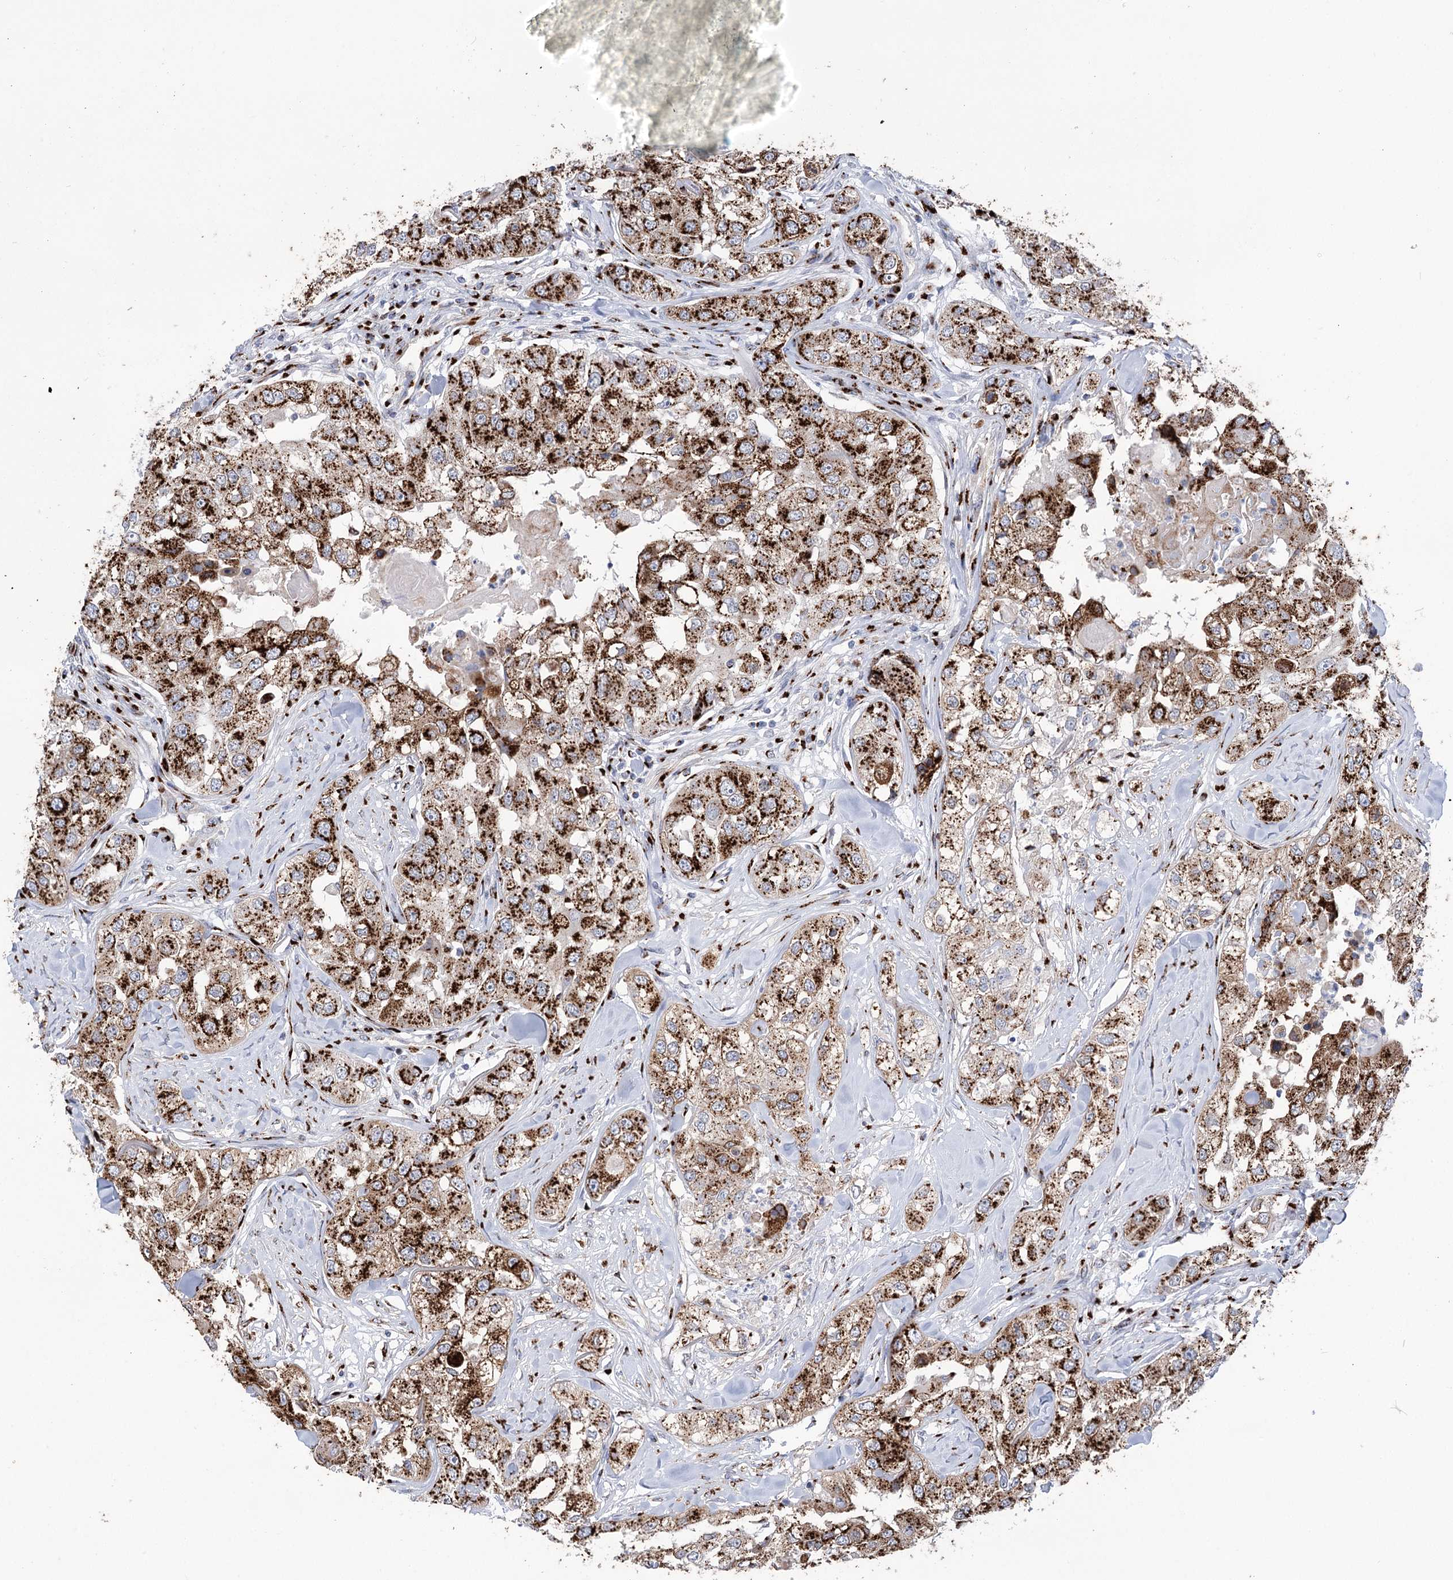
{"staining": {"intensity": "strong", "quantity": ">75%", "location": "cytoplasmic/membranous"}, "tissue": "head and neck cancer", "cell_type": "Tumor cells", "image_type": "cancer", "snomed": [{"axis": "morphology", "description": "Normal tissue, NOS"}, {"axis": "morphology", "description": "Squamous cell carcinoma, NOS"}, {"axis": "topography", "description": "Skeletal muscle"}, {"axis": "topography", "description": "Head-Neck"}], "caption": "The immunohistochemical stain highlights strong cytoplasmic/membranous staining in tumor cells of head and neck squamous cell carcinoma tissue.", "gene": "TMEM165", "patient": {"sex": "male", "age": 51}}